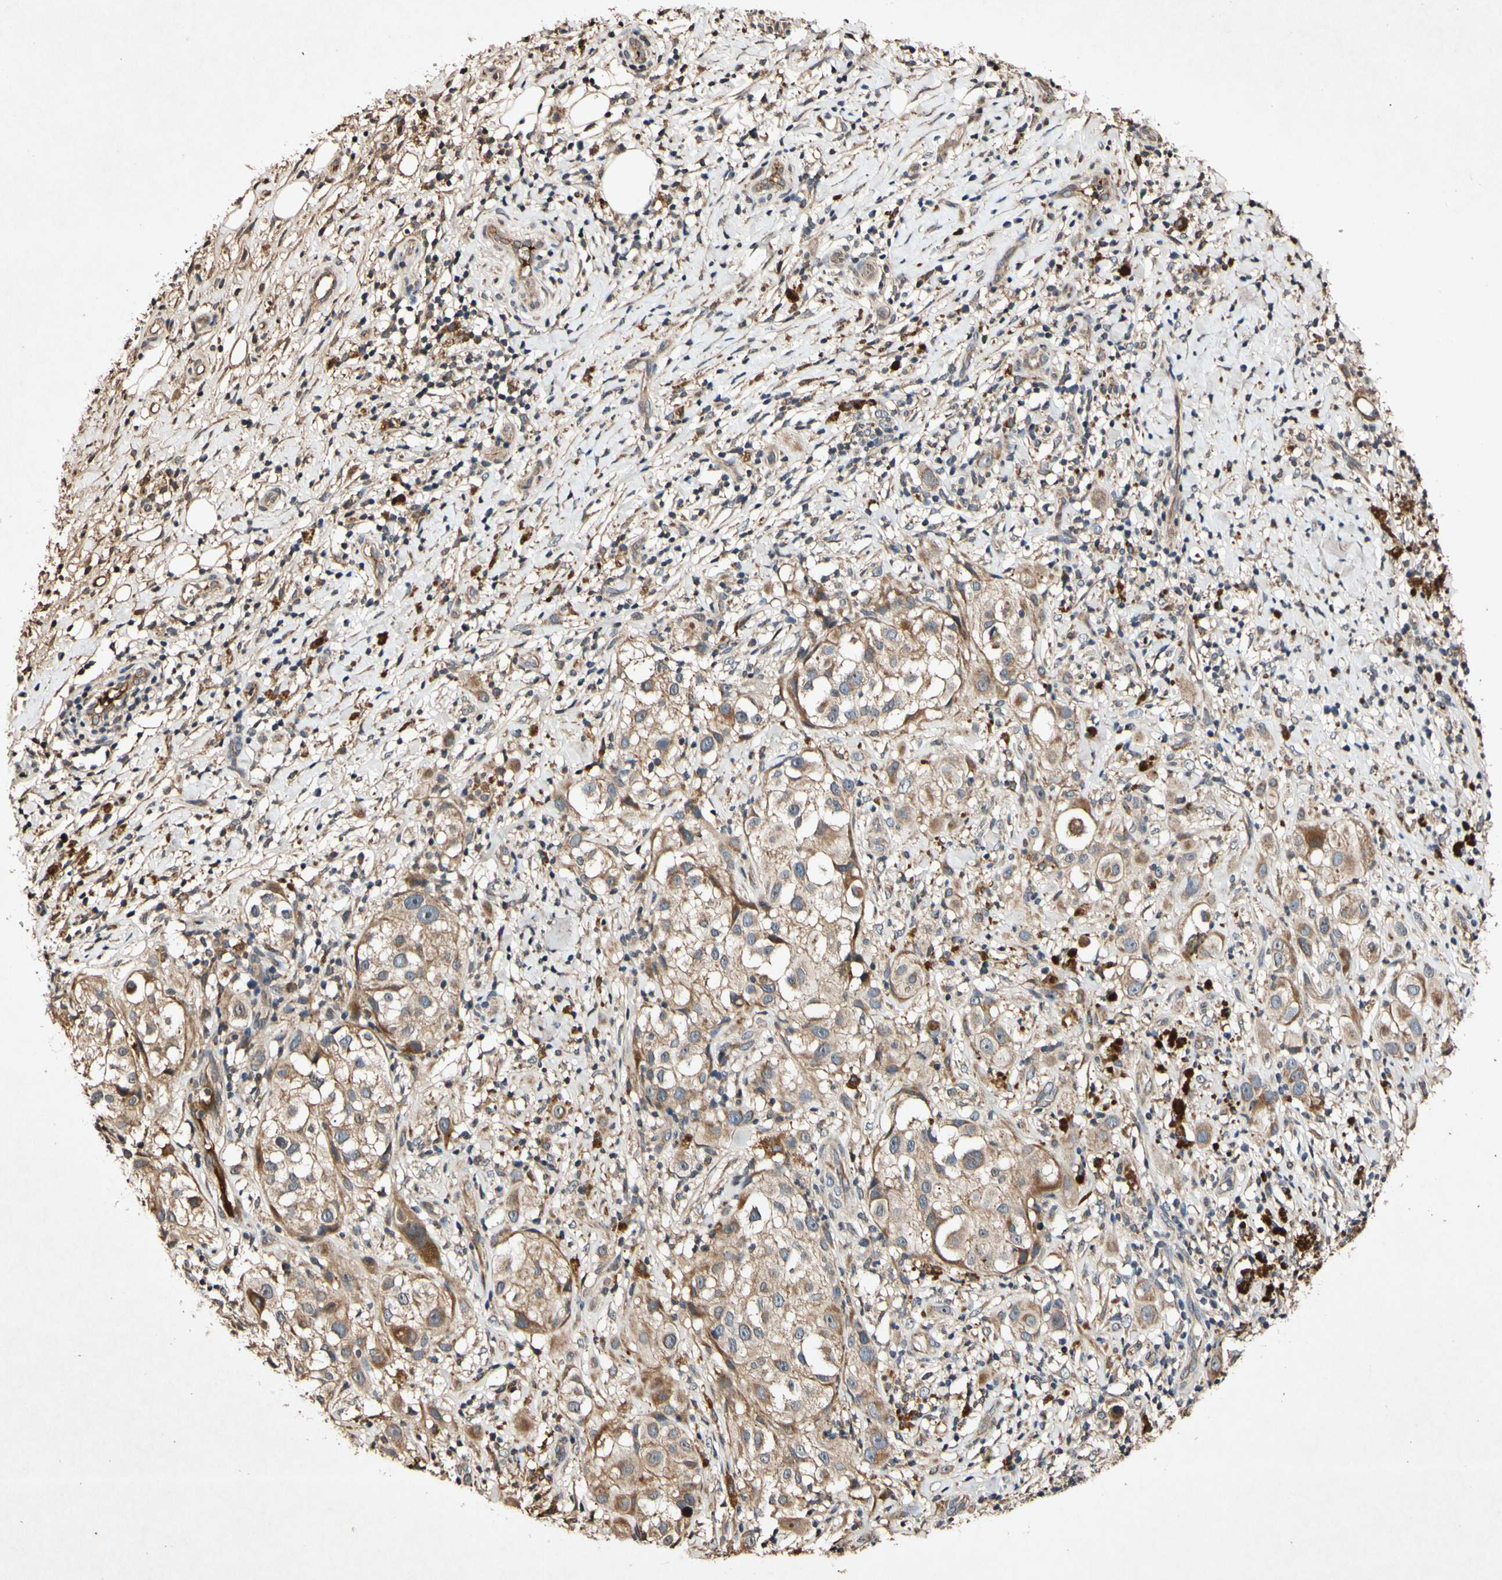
{"staining": {"intensity": "moderate", "quantity": ">75%", "location": "cytoplasmic/membranous"}, "tissue": "melanoma", "cell_type": "Tumor cells", "image_type": "cancer", "snomed": [{"axis": "morphology", "description": "Necrosis, NOS"}, {"axis": "morphology", "description": "Malignant melanoma, NOS"}, {"axis": "topography", "description": "Skin"}], "caption": "This is a photomicrograph of immunohistochemistry (IHC) staining of malignant melanoma, which shows moderate positivity in the cytoplasmic/membranous of tumor cells.", "gene": "PLAT", "patient": {"sex": "female", "age": 87}}